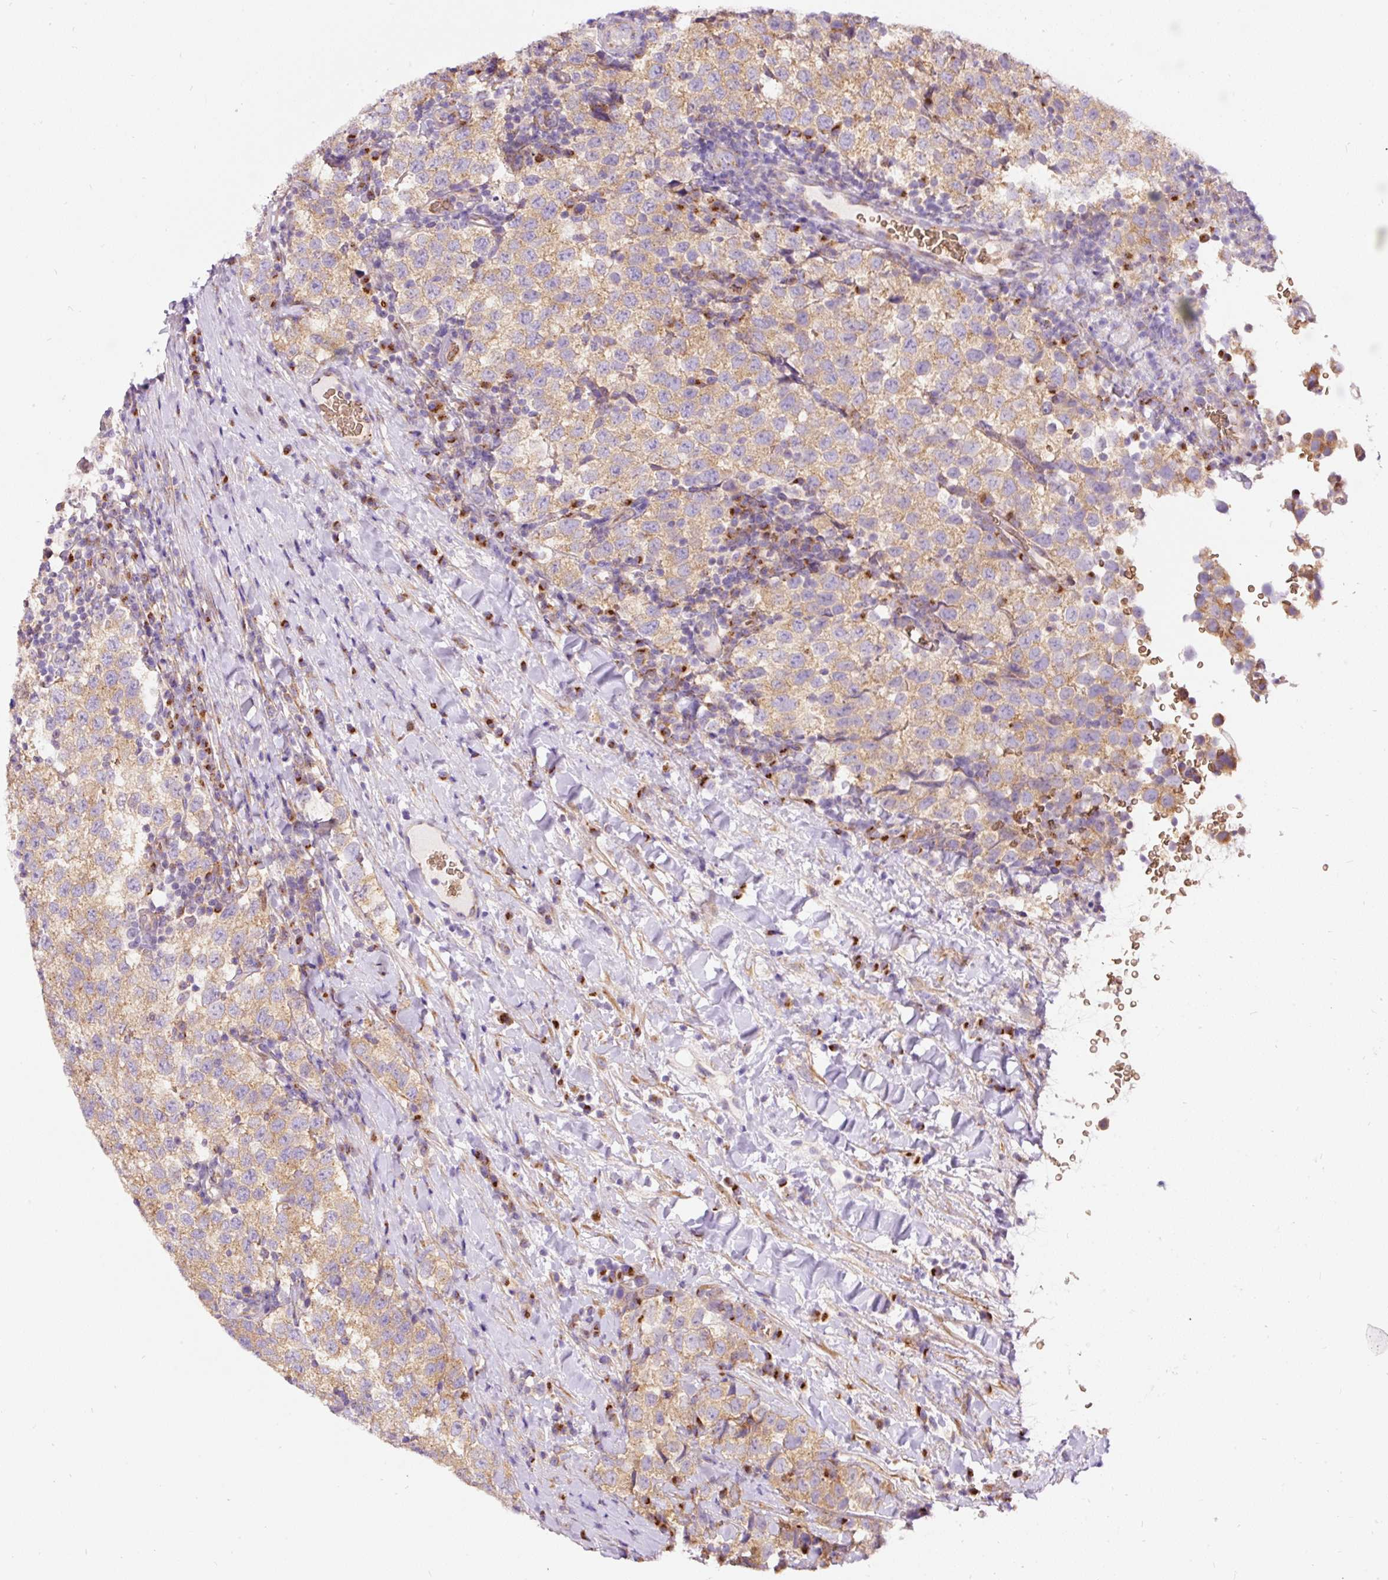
{"staining": {"intensity": "moderate", "quantity": ">75%", "location": "cytoplasmic/membranous"}, "tissue": "testis cancer", "cell_type": "Tumor cells", "image_type": "cancer", "snomed": [{"axis": "morphology", "description": "Seminoma, NOS"}, {"axis": "topography", "description": "Testis"}], "caption": "Tumor cells display medium levels of moderate cytoplasmic/membranous expression in approximately >75% of cells in testis cancer (seminoma).", "gene": "PRRC2A", "patient": {"sex": "male", "age": 34}}